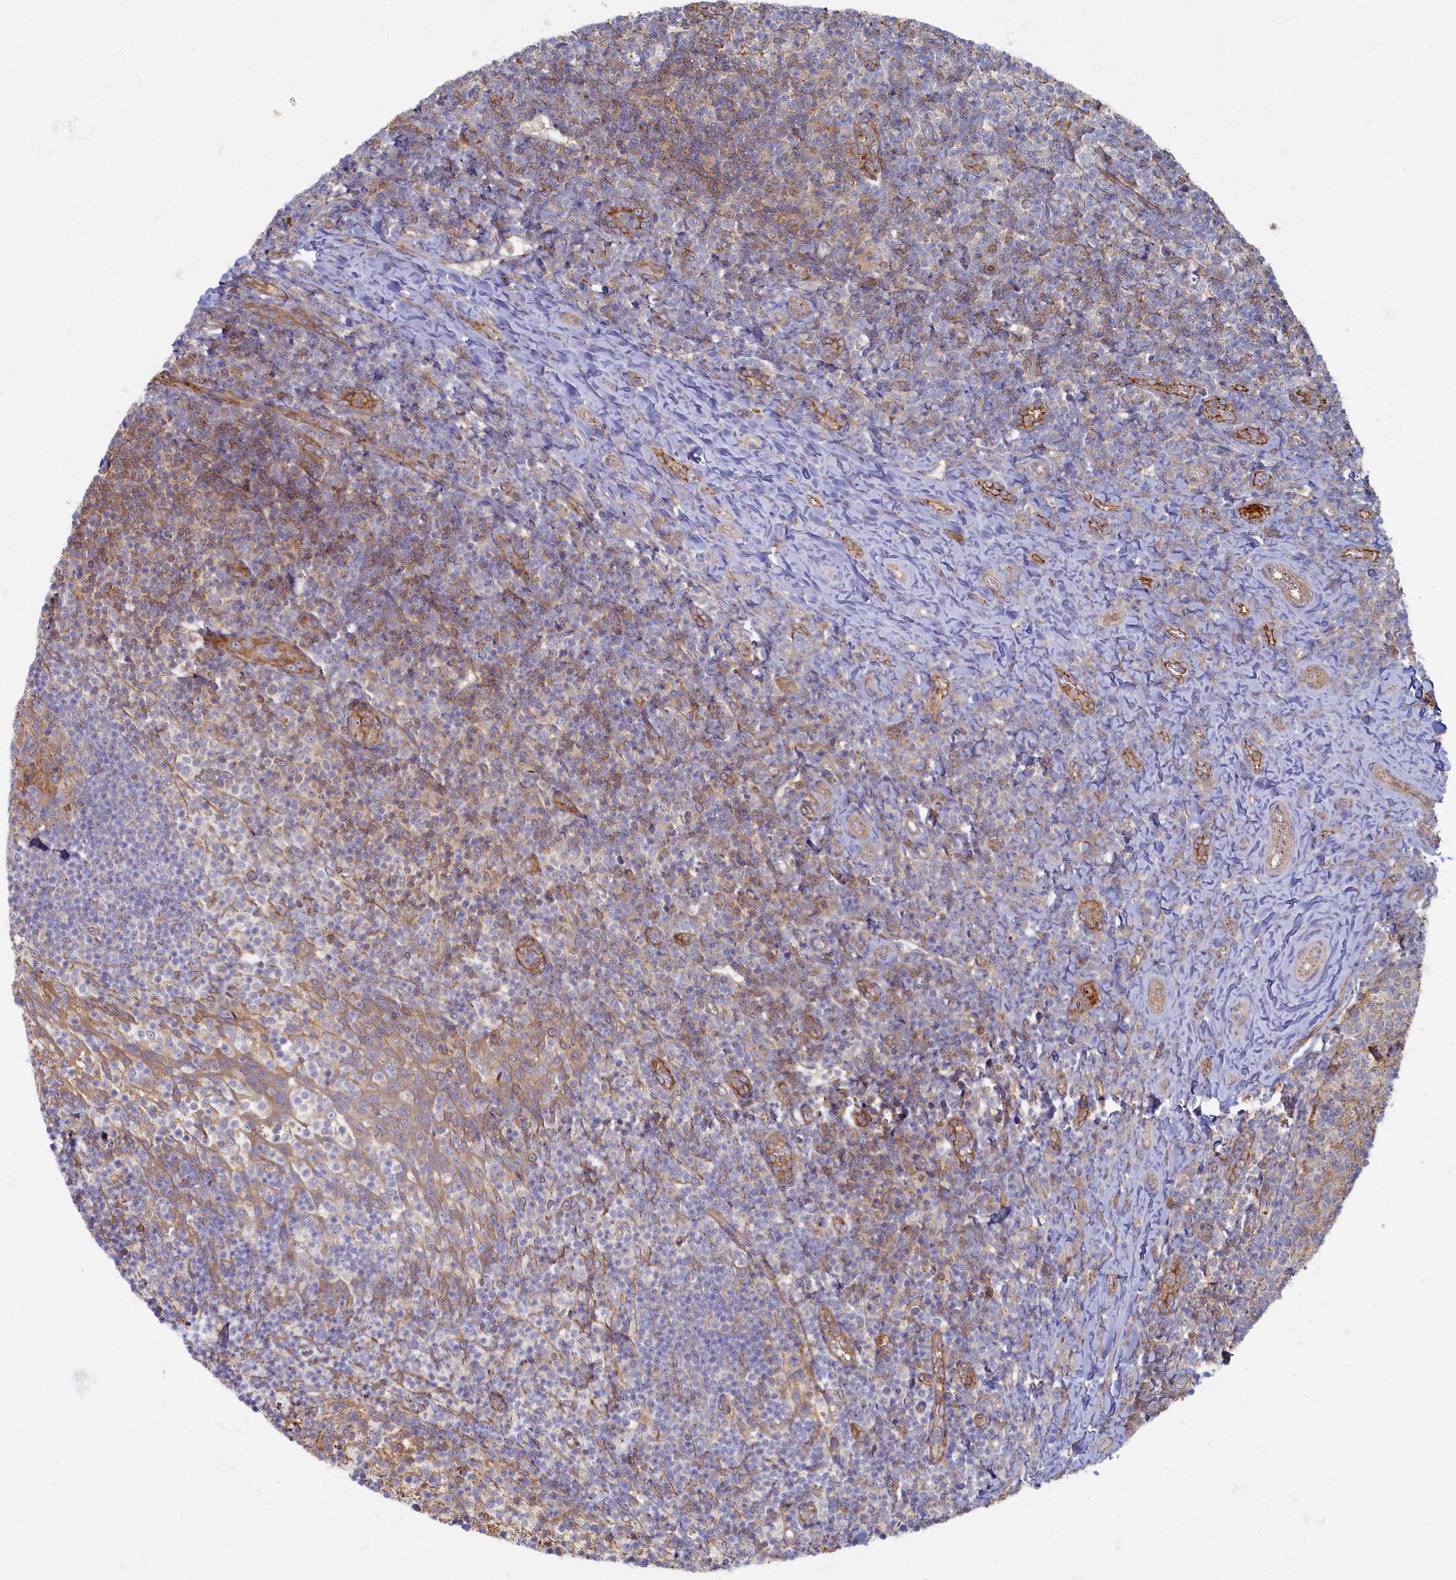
{"staining": {"intensity": "moderate", "quantity": "25%-75%", "location": "cytoplasmic/membranous"}, "tissue": "tonsil", "cell_type": "Germinal center cells", "image_type": "normal", "snomed": [{"axis": "morphology", "description": "Normal tissue, NOS"}, {"axis": "topography", "description": "Tonsil"}], "caption": "Human tonsil stained for a protein (brown) demonstrates moderate cytoplasmic/membranous positive expression in approximately 25%-75% of germinal center cells.", "gene": "PSMG2", "patient": {"sex": "female", "age": 10}}